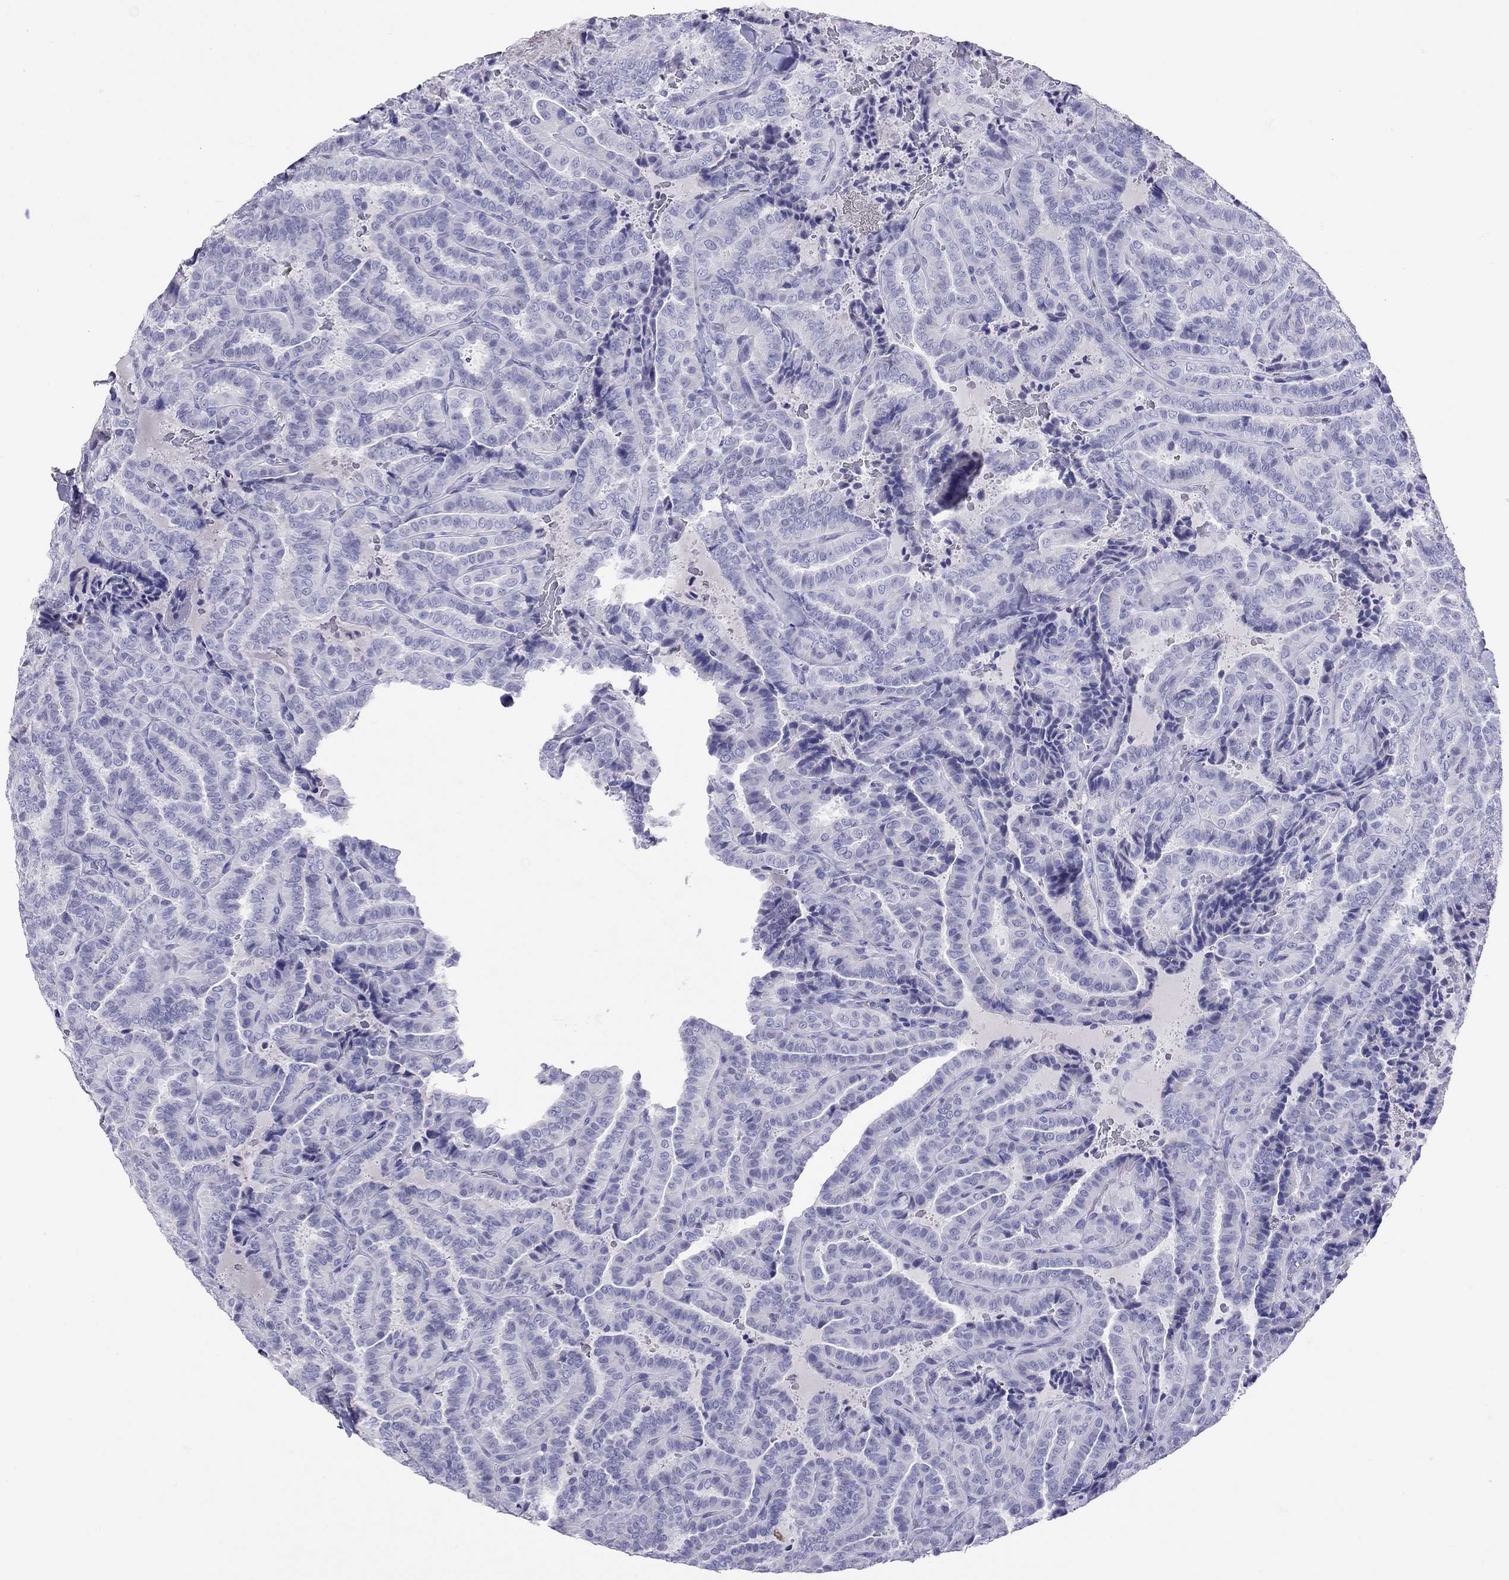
{"staining": {"intensity": "negative", "quantity": "none", "location": "none"}, "tissue": "thyroid cancer", "cell_type": "Tumor cells", "image_type": "cancer", "snomed": [{"axis": "morphology", "description": "Papillary adenocarcinoma, NOS"}, {"axis": "topography", "description": "Thyroid gland"}], "caption": "An immunohistochemistry image of papillary adenocarcinoma (thyroid) is shown. There is no staining in tumor cells of papillary adenocarcinoma (thyroid). The staining was performed using DAB to visualize the protein expression in brown, while the nuclei were stained in blue with hematoxylin (Magnification: 20x).", "gene": "GRIA2", "patient": {"sex": "female", "age": 39}}